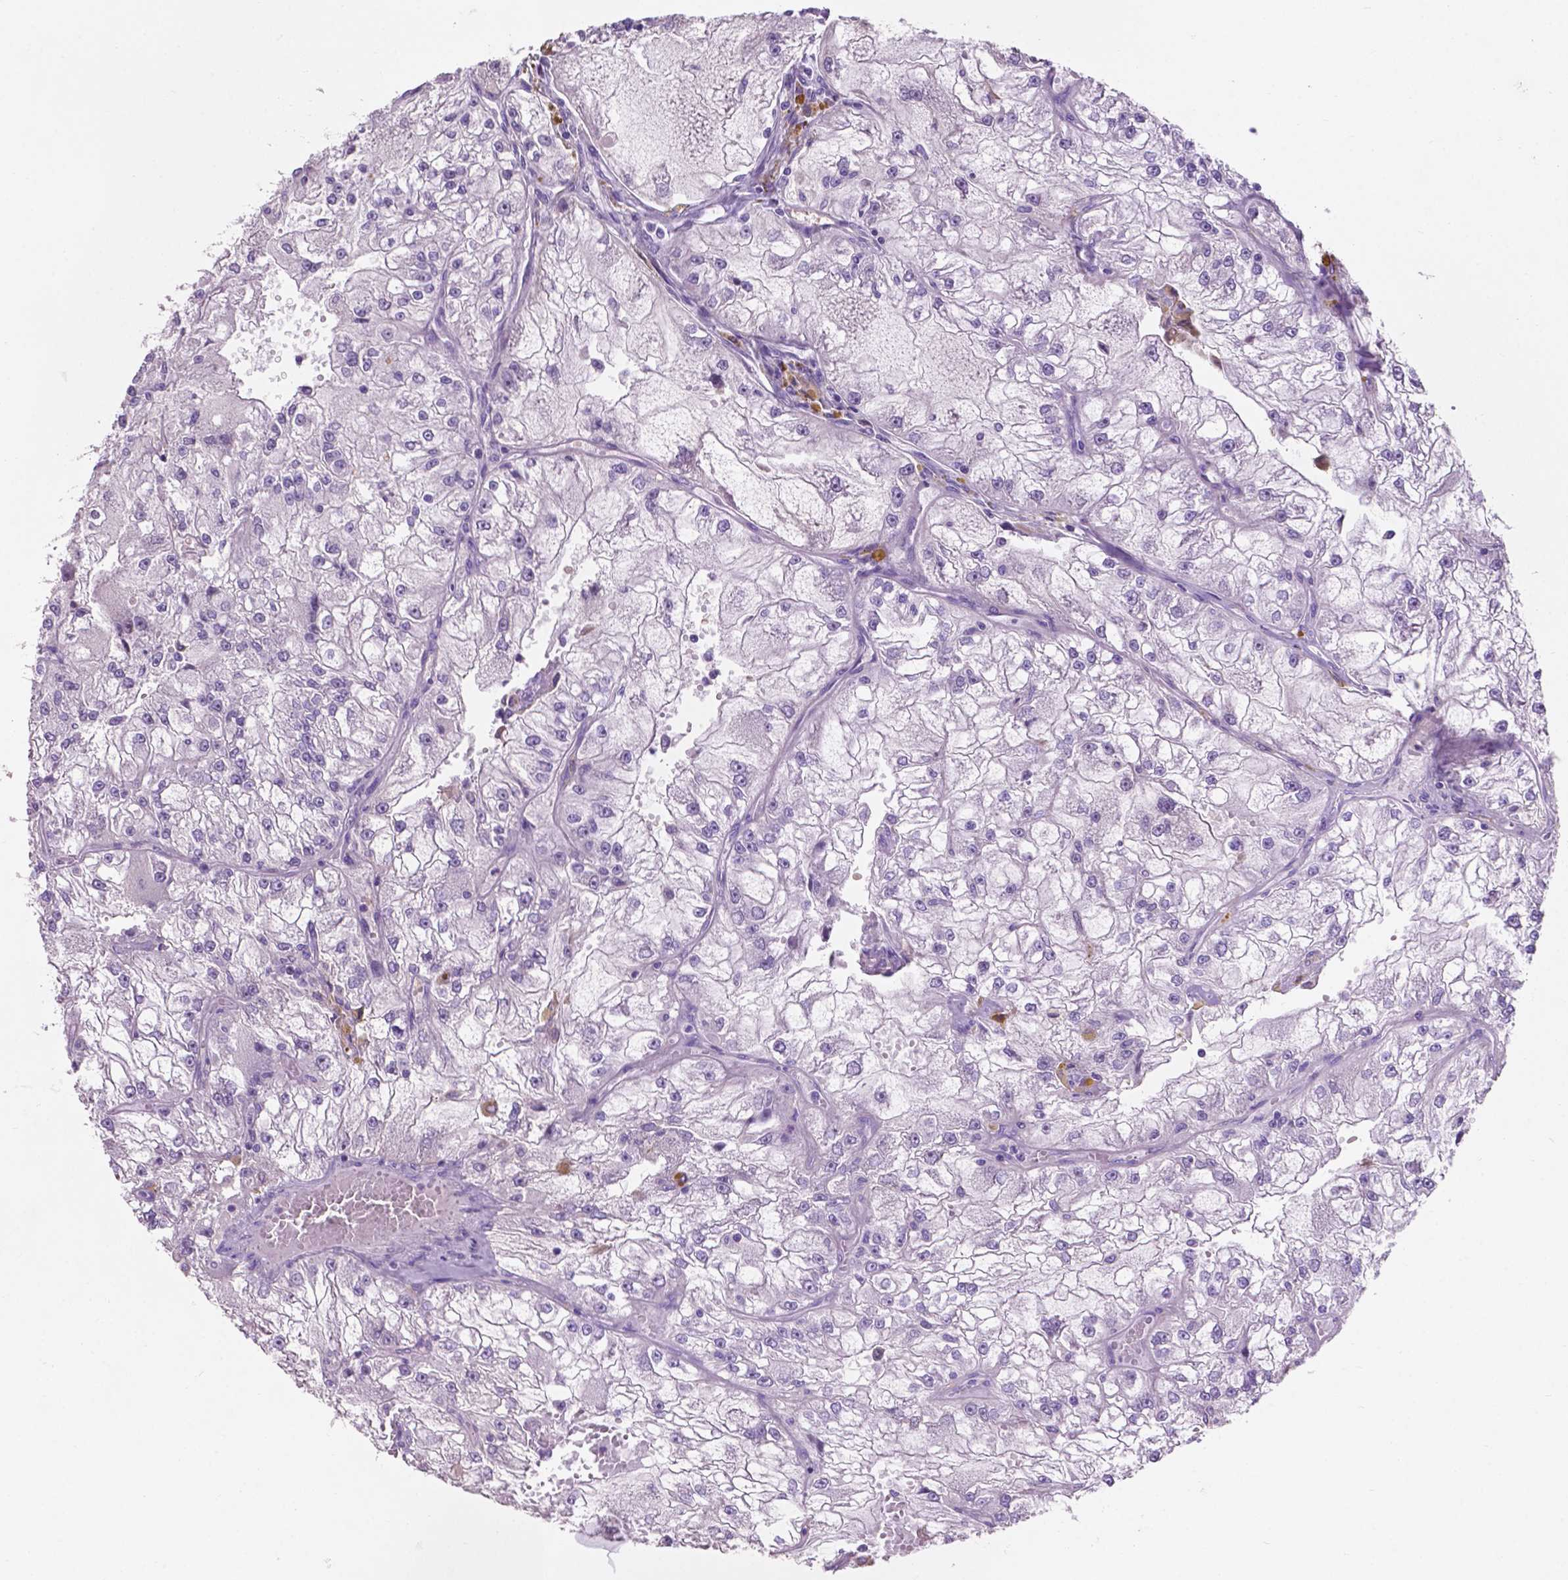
{"staining": {"intensity": "negative", "quantity": "none", "location": "none"}, "tissue": "renal cancer", "cell_type": "Tumor cells", "image_type": "cancer", "snomed": [{"axis": "morphology", "description": "Adenocarcinoma, NOS"}, {"axis": "topography", "description": "Kidney"}], "caption": "A high-resolution histopathology image shows immunohistochemistry staining of renal cancer (adenocarcinoma), which demonstrates no significant expression in tumor cells.", "gene": "CLDN17", "patient": {"sex": "female", "age": 72}}